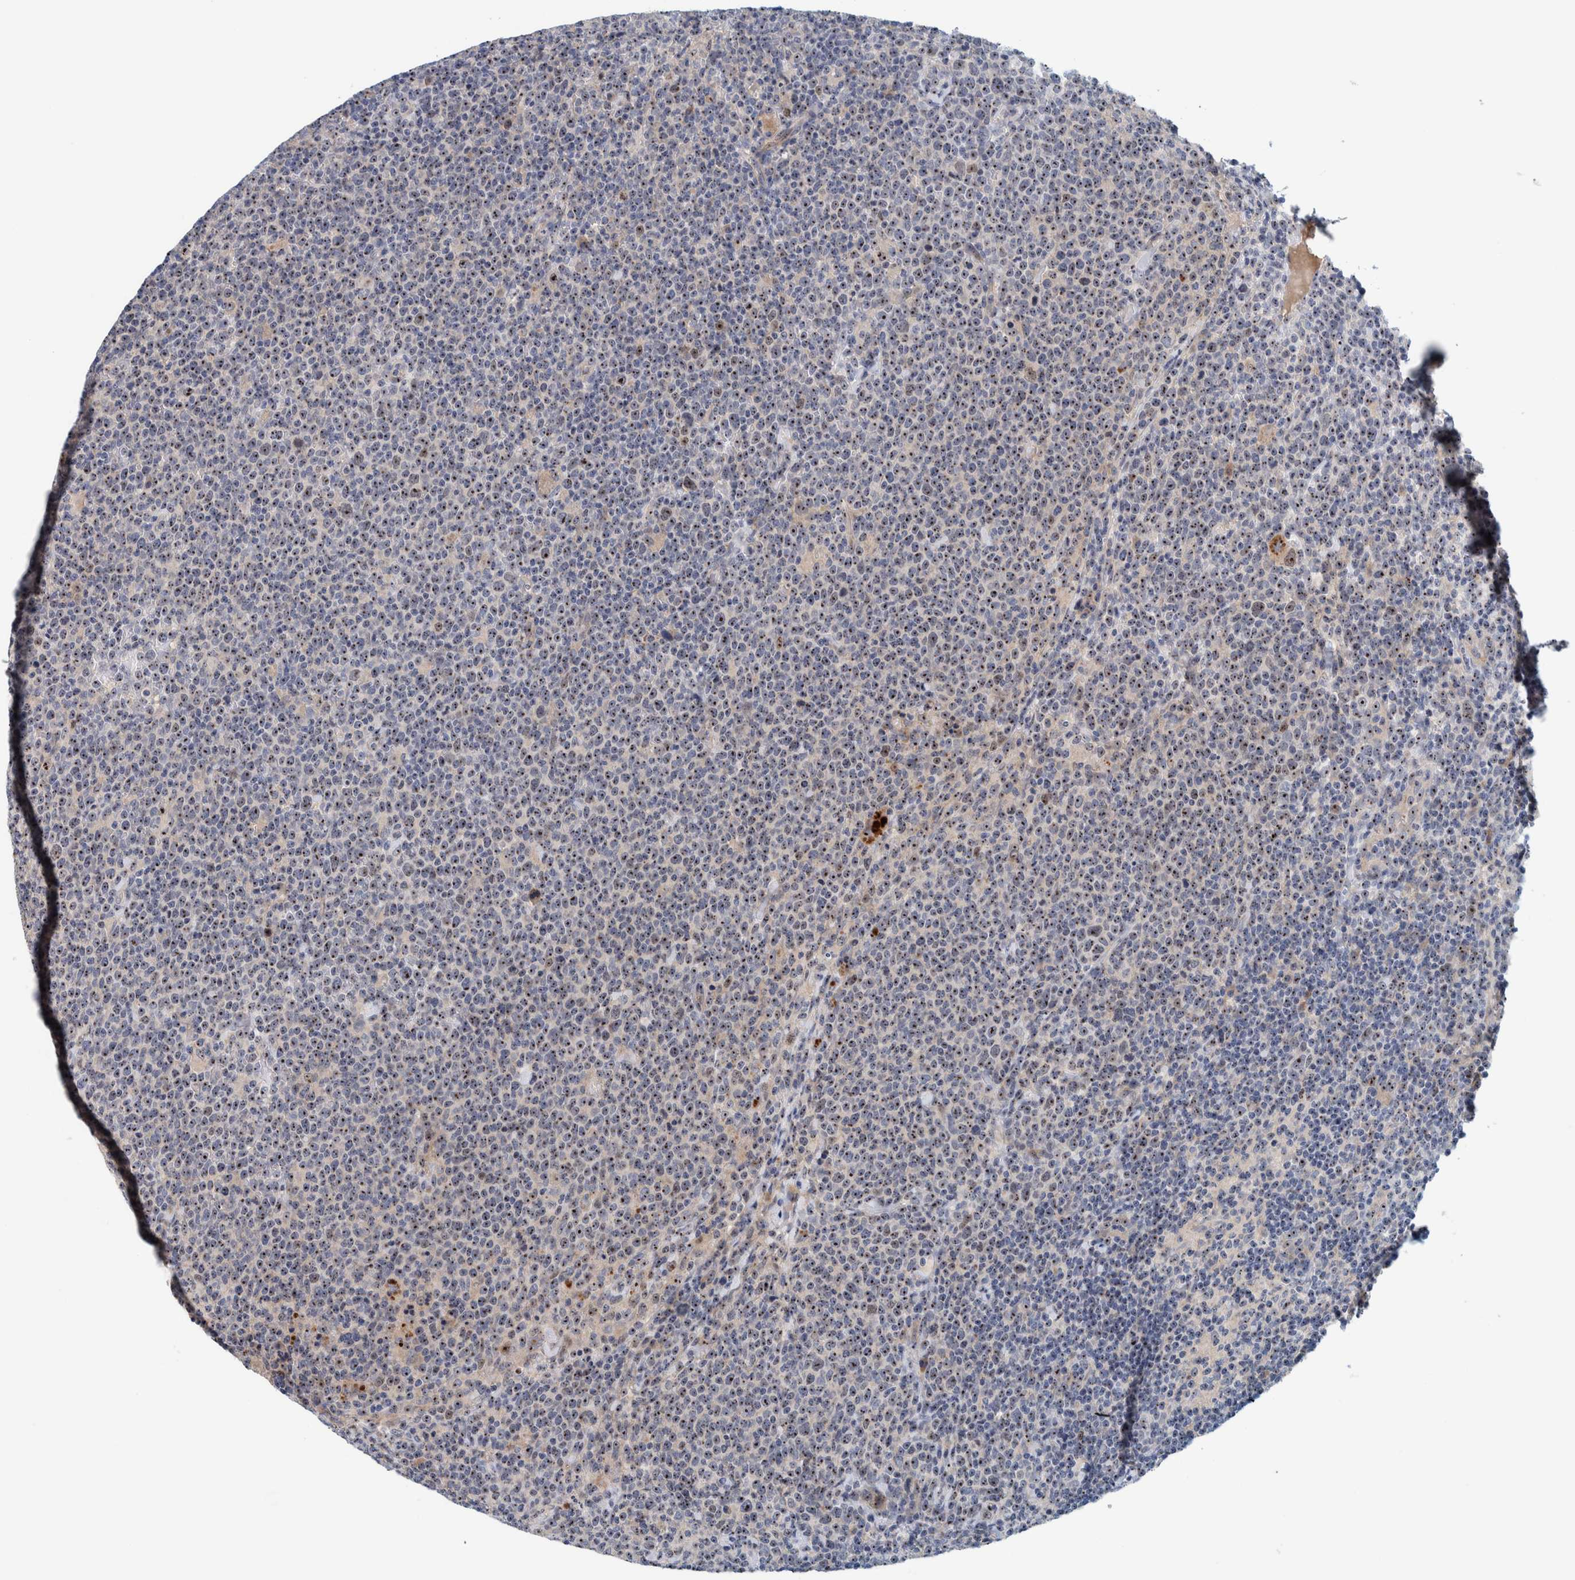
{"staining": {"intensity": "moderate", "quantity": ">75%", "location": "nuclear"}, "tissue": "lymphoma", "cell_type": "Tumor cells", "image_type": "cancer", "snomed": [{"axis": "morphology", "description": "Malignant lymphoma, non-Hodgkin's type, High grade"}, {"axis": "topography", "description": "Lymph node"}], "caption": "Lymphoma was stained to show a protein in brown. There is medium levels of moderate nuclear positivity in about >75% of tumor cells.", "gene": "NOL11", "patient": {"sex": "male", "age": 61}}